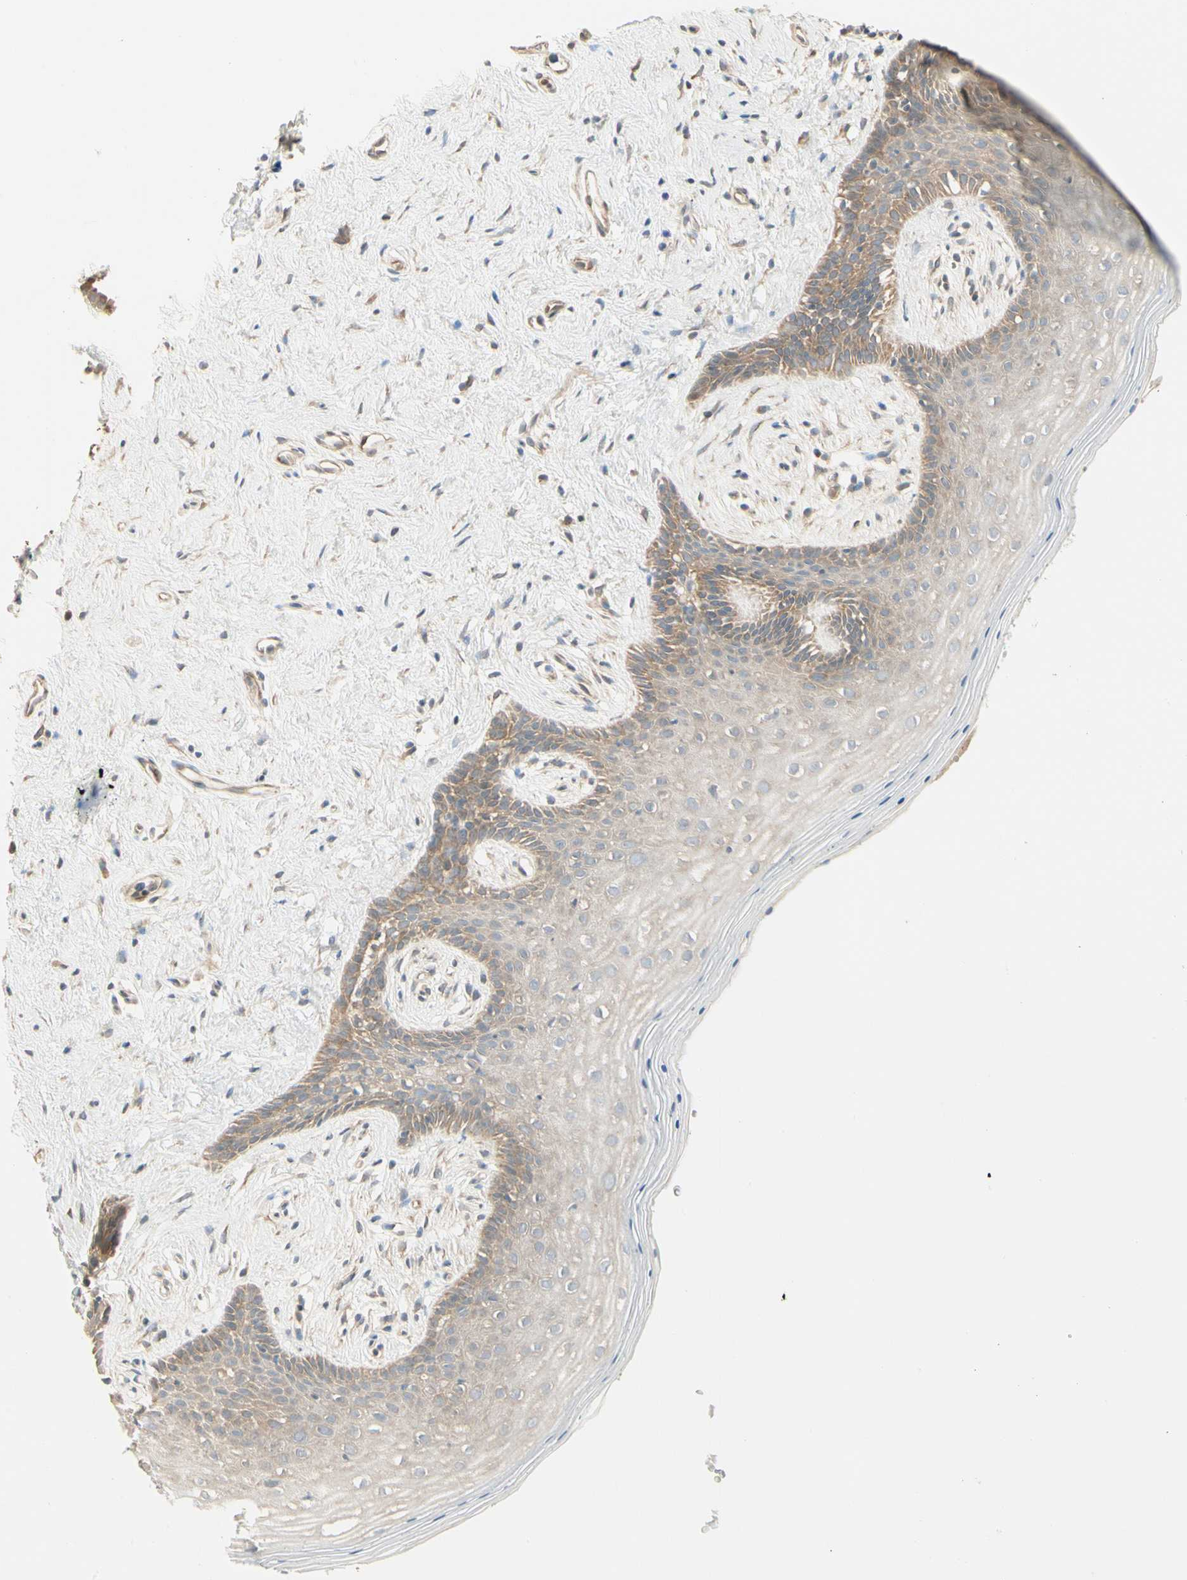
{"staining": {"intensity": "moderate", "quantity": "<25%", "location": "cytoplasmic/membranous"}, "tissue": "vagina", "cell_type": "Squamous epithelial cells", "image_type": "normal", "snomed": [{"axis": "morphology", "description": "Normal tissue, NOS"}, {"axis": "topography", "description": "Vagina"}], "caption": "This is an image of immunohistochemistry staining of benign vagina, which shows moderate expression in the cytoplasmic/membranous of squamous epithelial cells.", "gene": "IRAG1", "patient": {"sex": "female", "age": 44}}